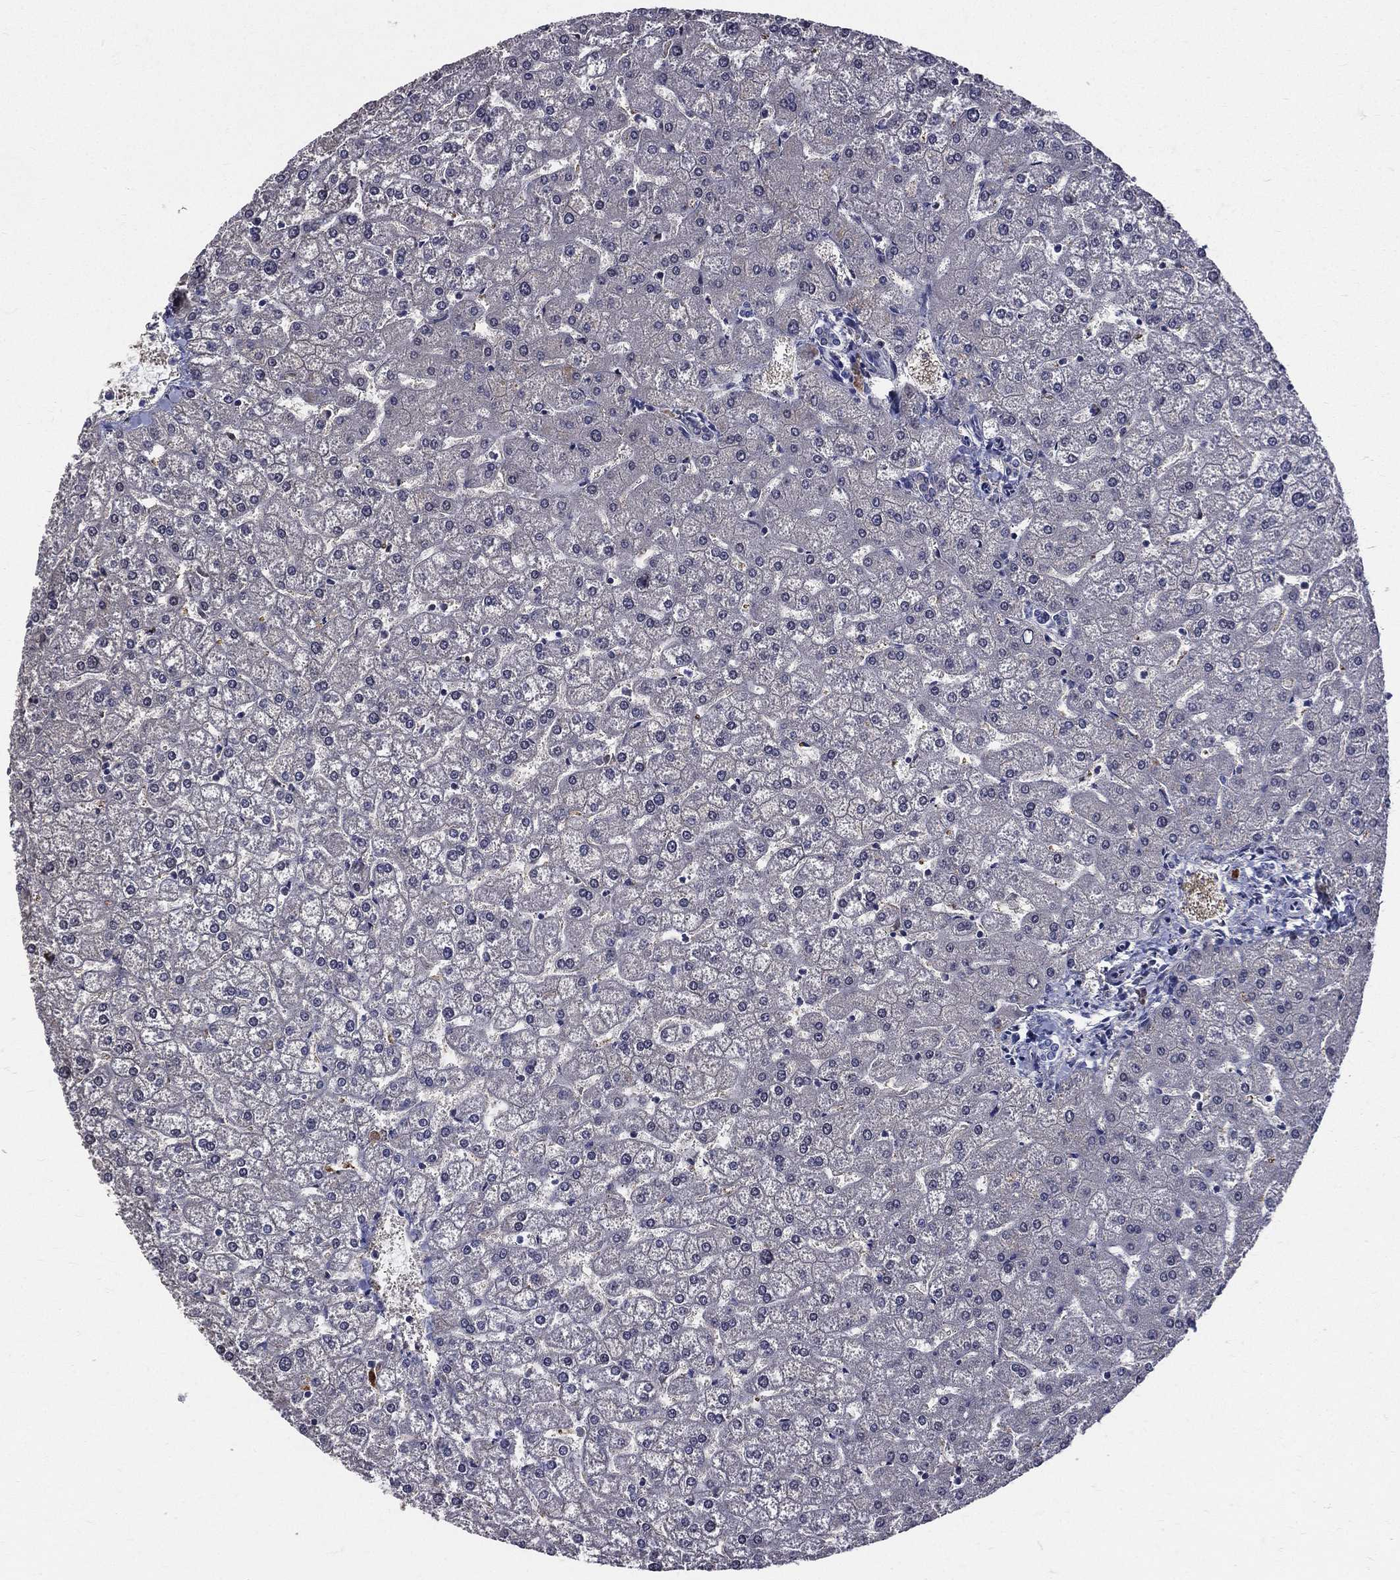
{"staining": {"intensity": "negative", "quantity": "none", "location": "none"}, "tissue": "liver", "cell_type": "Cholangiocytes", "image_type": "normal", "snomed": [{"axis": "morphology", "description": "Normal tissue, NOS"}, {"axis": "topography", "description": "Liver"}], "caption": "IHC image of unremarkable liver: liver stained with DAB displays no significant protein expression in cholangiocytes.", "gene": "DPYS", "patient": {"sex": "female", "age": 32}}